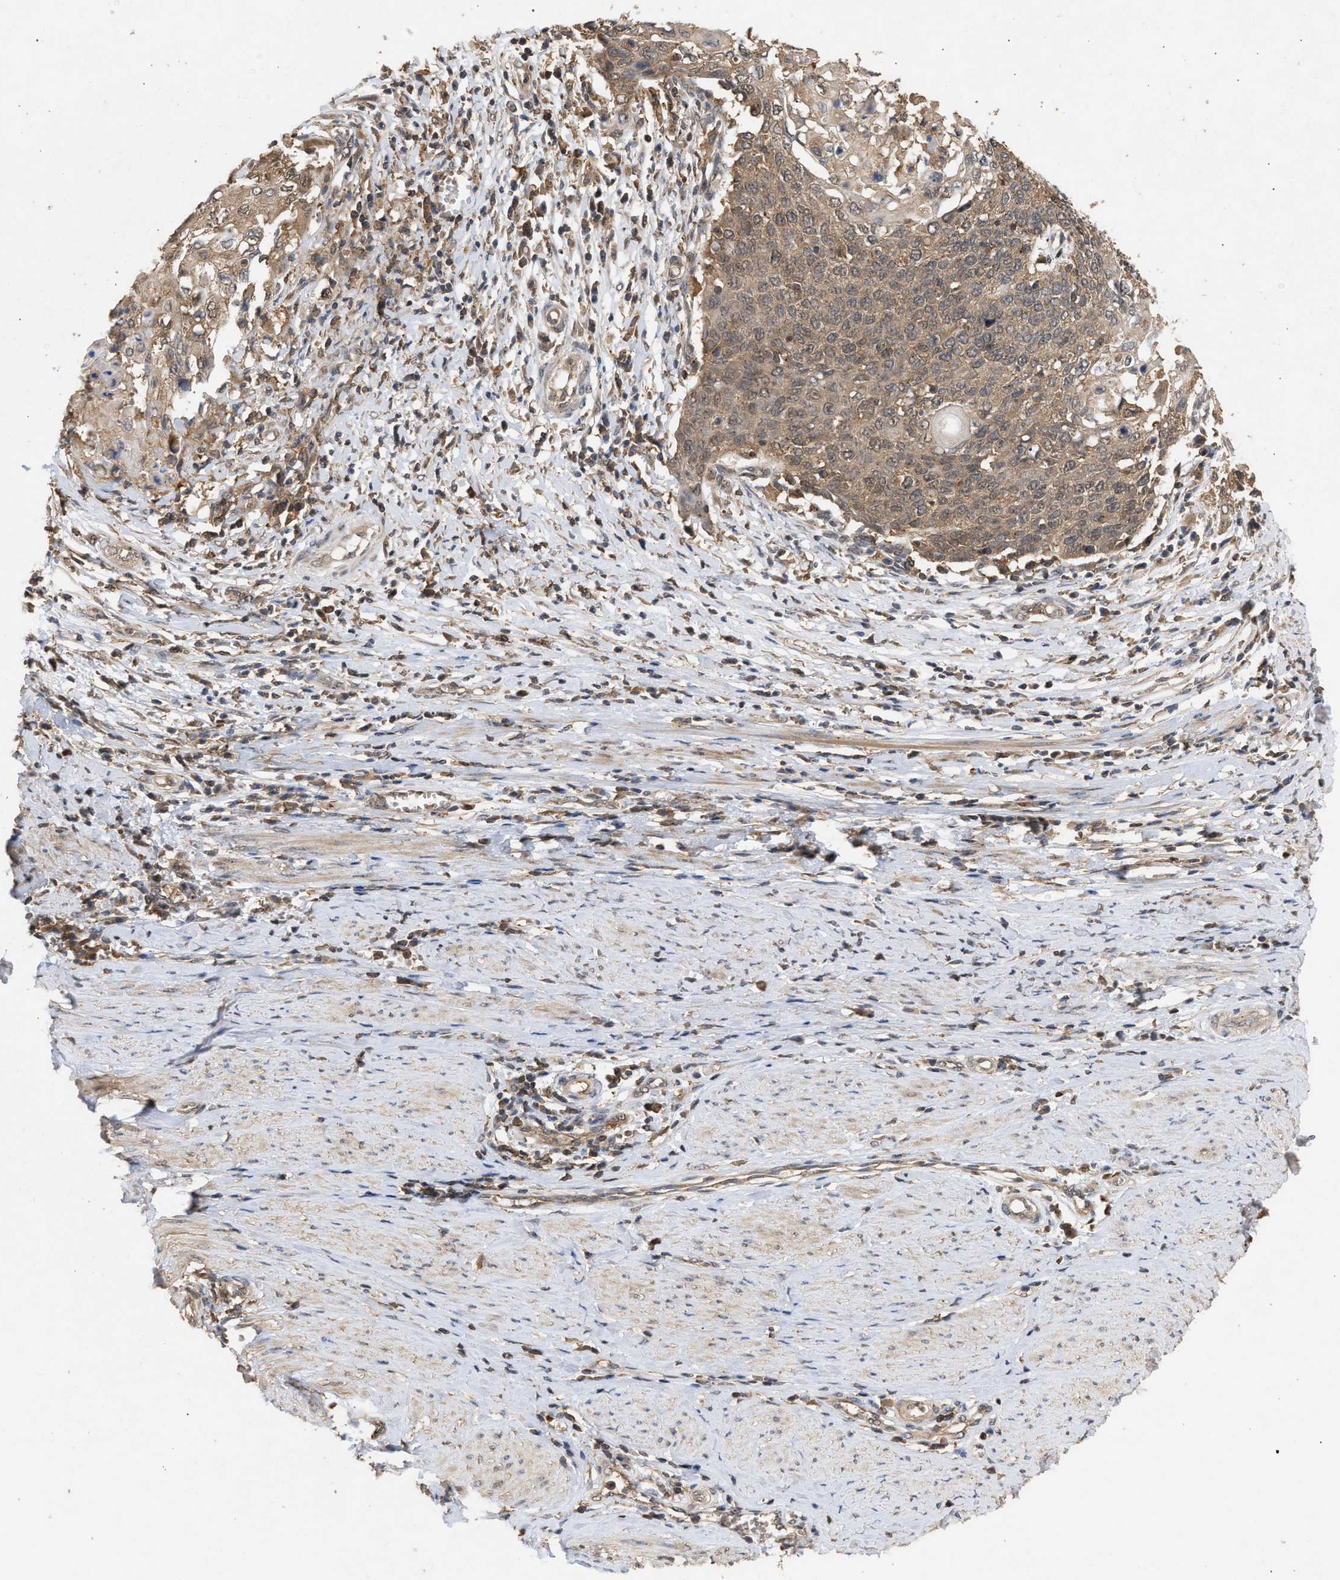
{"staining": {"intensity": "moderate", "quantity": ">75%", "location": "cytoplasmic/membranous"}, "tissue": "cervical cancer", "cell_type": "Tumor cells", "image_type": "cancer", "snomed": [{"axis": "morphology", "description": "Squamous cell carcinoma, NOS"}, {"axis": "topography", "description": "Cervix"}], "caption": "Cervical squamous cell carcinoma stained with a brown dye reveals moderate cytoplasmic/membranous positive positivity in about >75% of tumor cells.", "gene": "FITM1", "patient": {"sex": "female", "age": 39}}